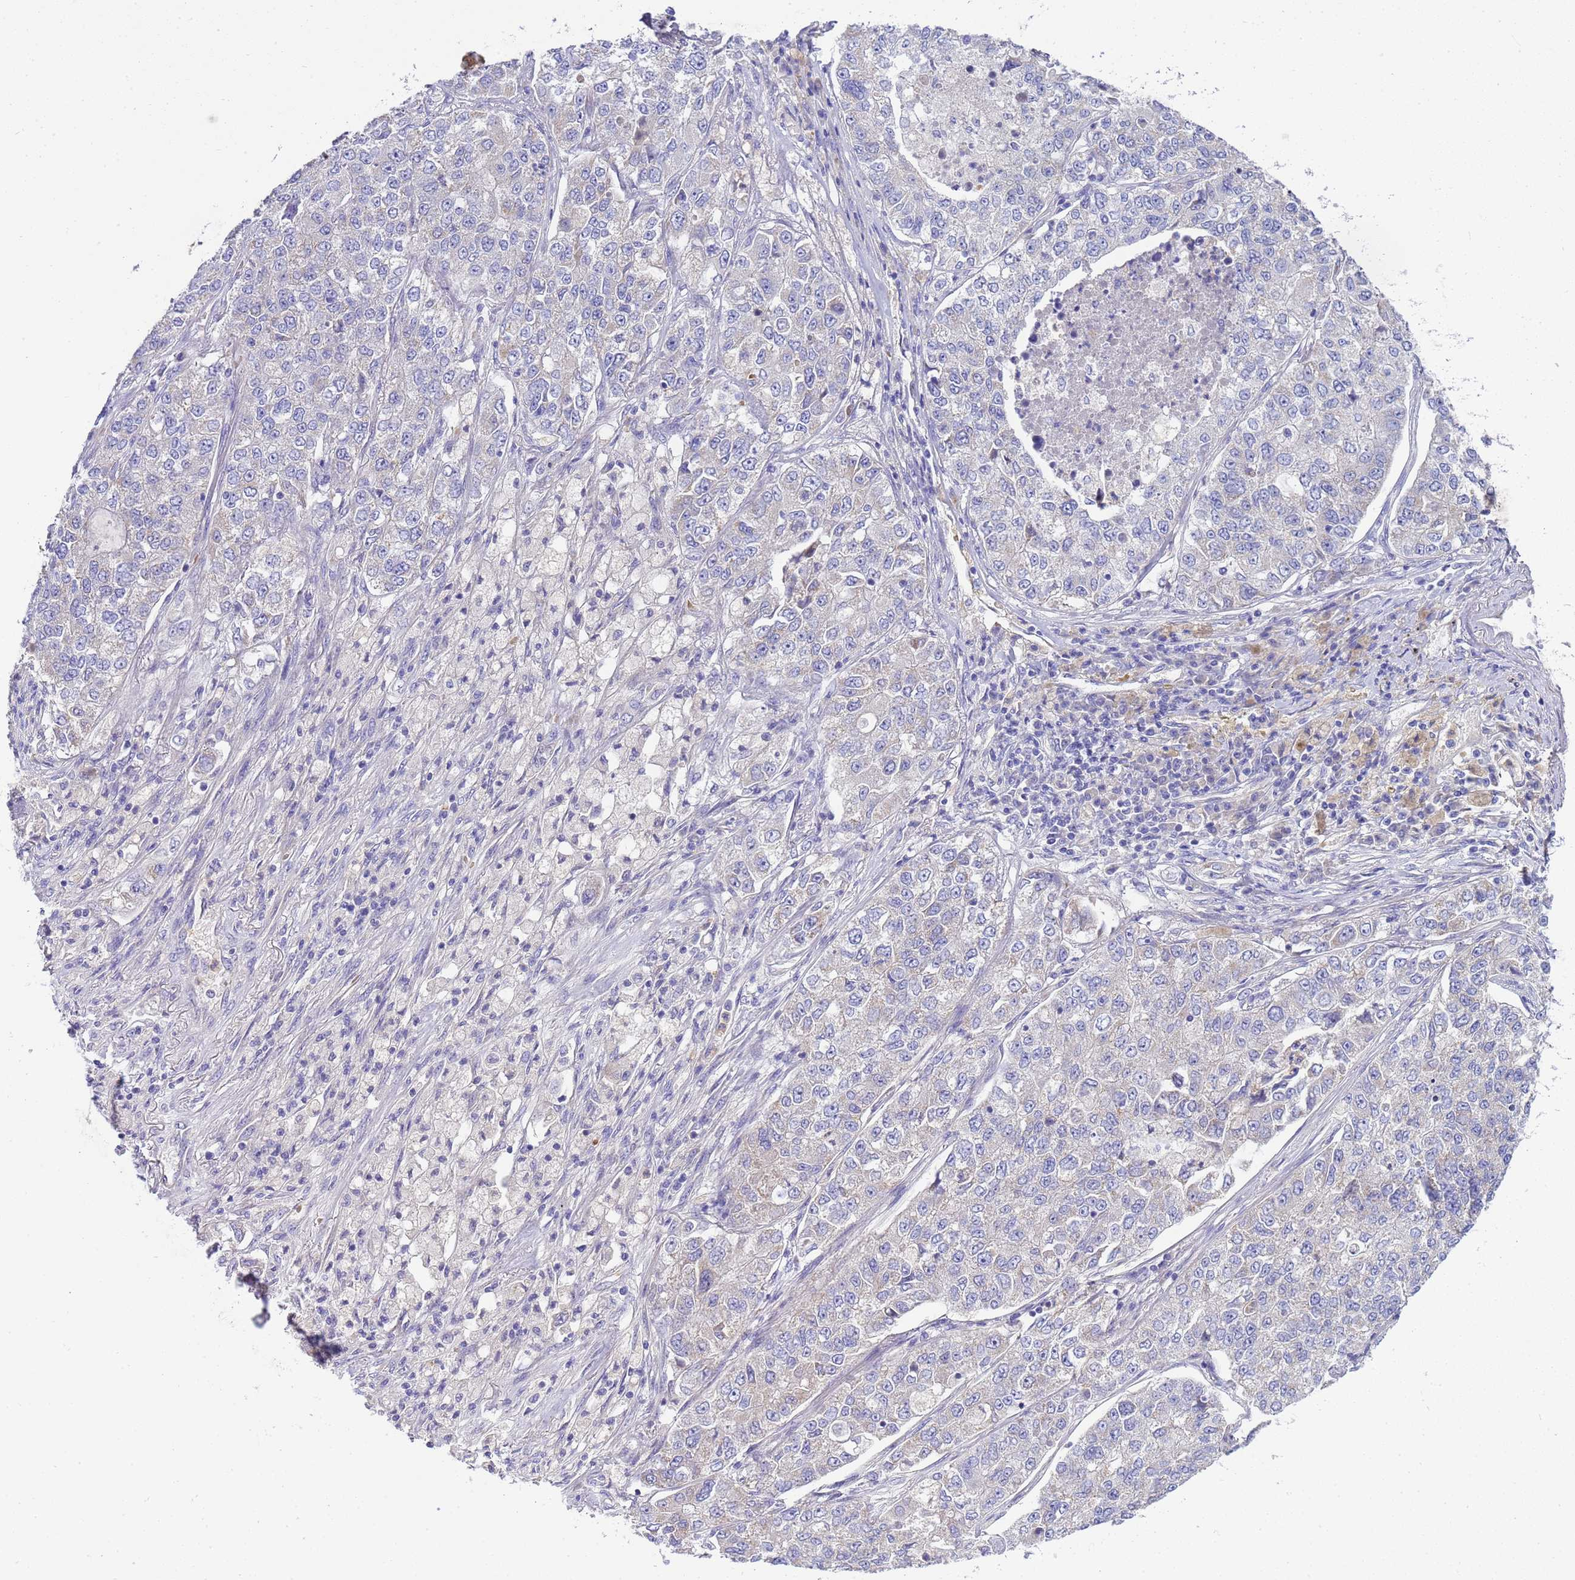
{"staining": {"intensity": "negative", "quantity": "none", "location": "none"}, "tissue": "lung cancer", "cell_type": "Tumor cells", "image_type": "cancer", "snomed": [{"axis": "morphology", "description": "Adenocarcinoma, NOS"}, {"axis": "topography", "description": "Lung"}], "caption": "Image shows no significant protein positivity in tumor cells of lung cancer (adenocarcinoma).", "gene": "RIPPLY2", "patient": {"sex": "male", "age": 49}}